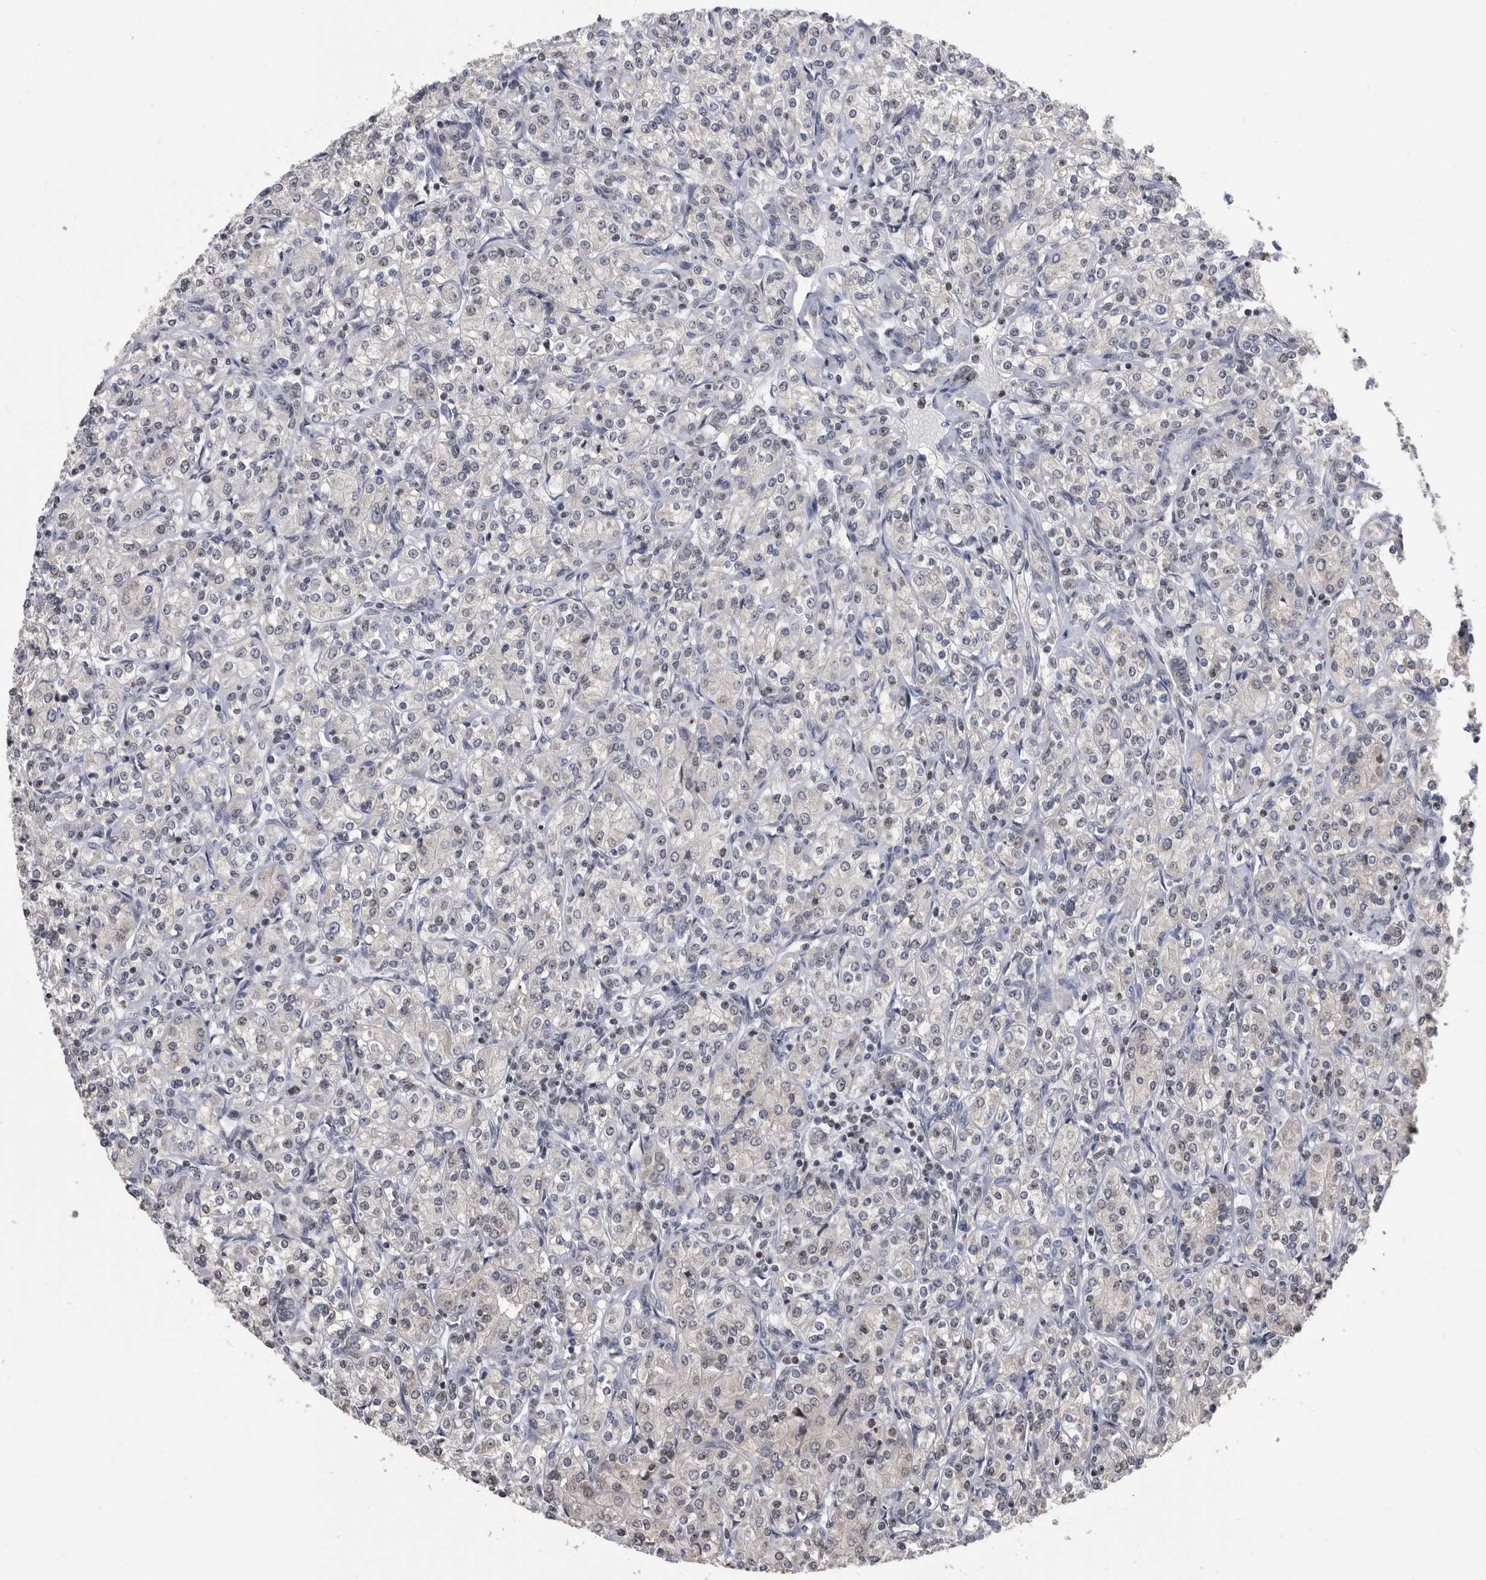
{"staining": {"intensity": "negative", "quantity": "none", "location": "none"}, "tissue": "renal cancer", "cell_type": "Tumor cells", "image_type": "cancer", "snomed": [{"axis": "morphology", "description": "Adenocarcinoma, NOS"}, {"axis": "topography", "description": "Kidney"}], "caption": "An image of adenocarcinoma (renal) stained for a protein shows no brown staining in tumor cells. Brightfield microscopy of immunohistochemistry stained with DAB (3,3'-diaminobenzidine) (brown) and hematoxylin (blue), captured at high magnification.", "gene": "TSTD1", "patient": {"sex": "male", "age": 77}}